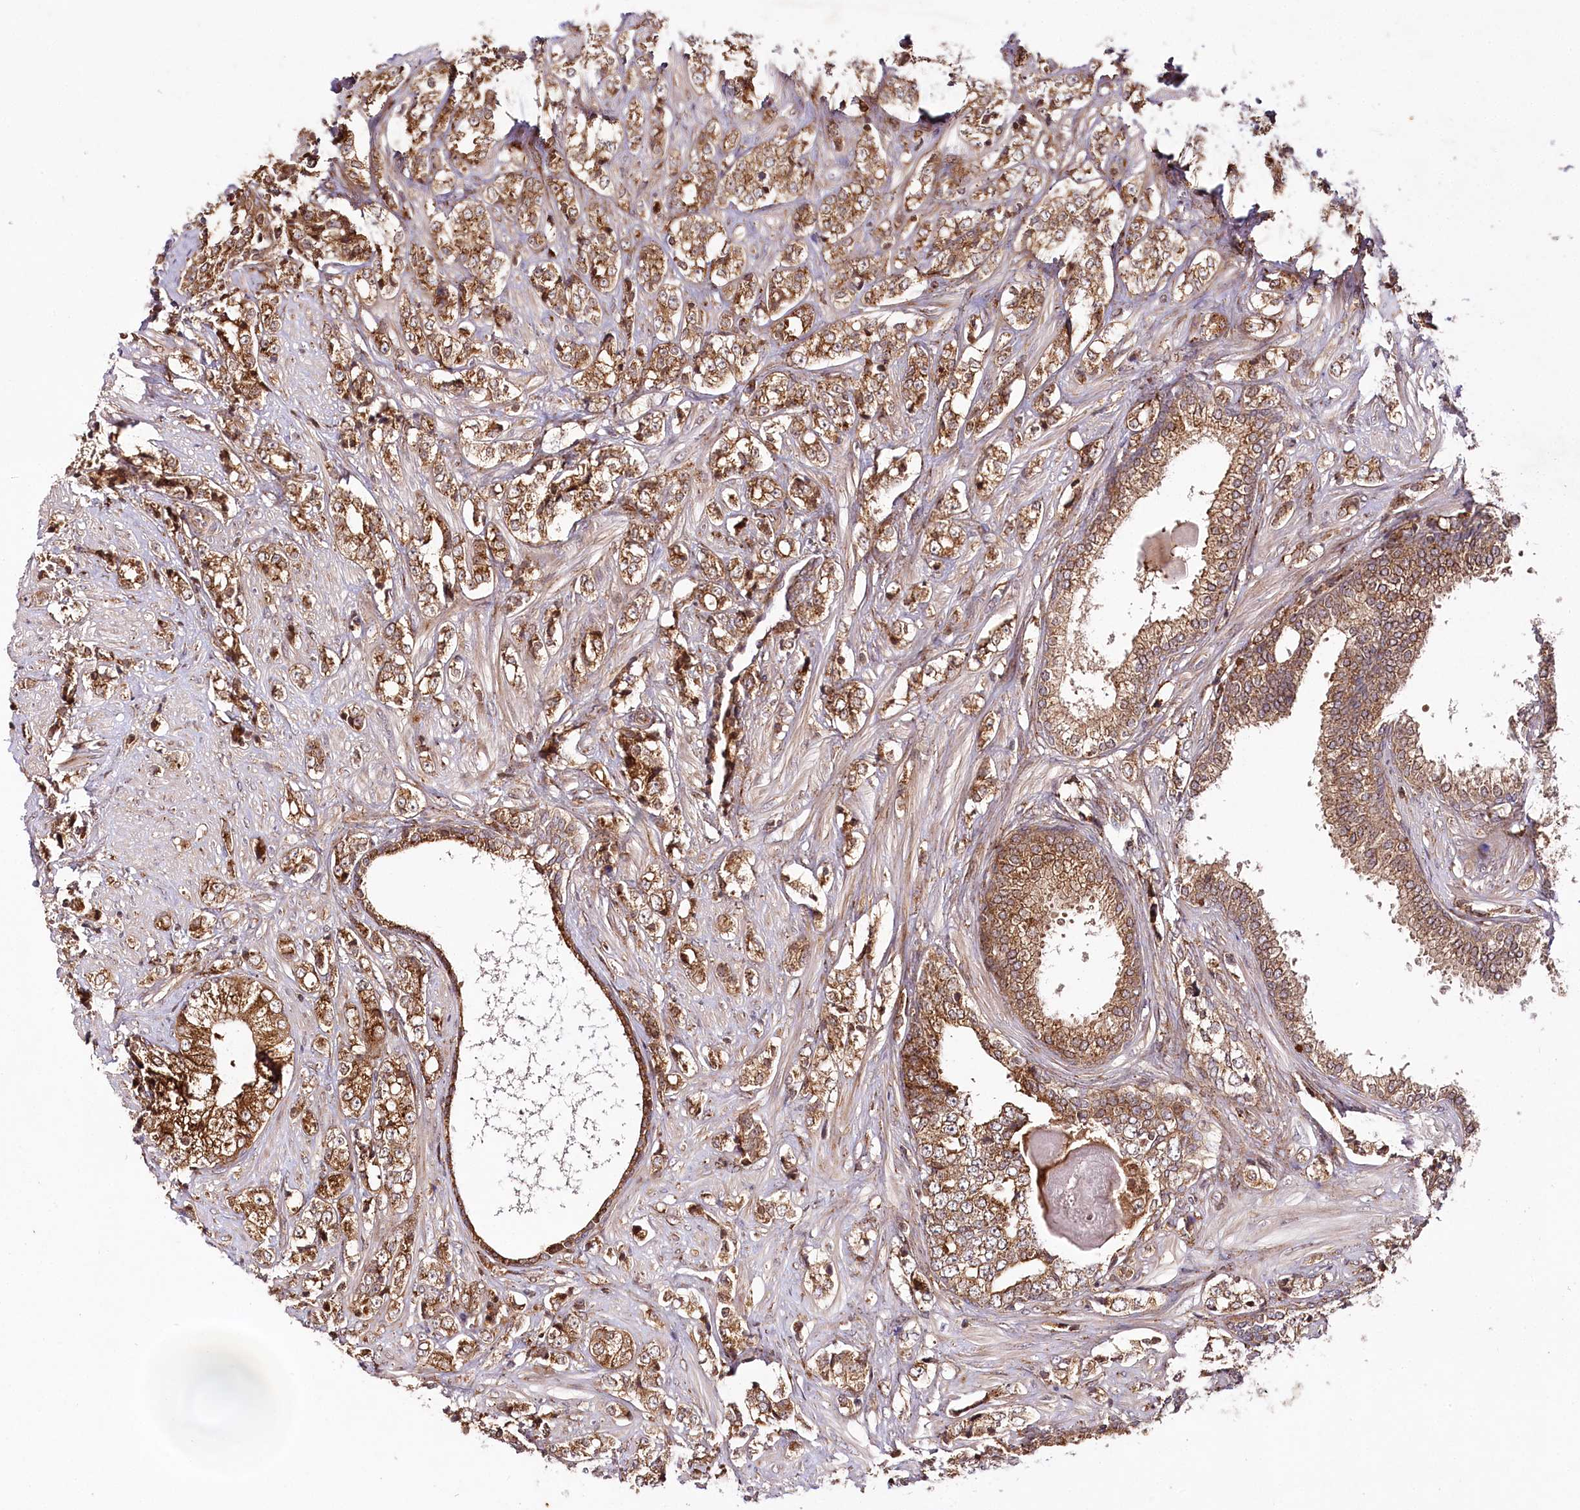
{"staining": {"intensity": "moderate", "quantity": ">75%", "location": "cytoplasmic/membranous"}, "tissue": "prostate cancer", "cell_type": "Tumor cells", "image_type": "cancer", "snomed": [{"axis": "morphology", "description": "Adenocarcinoma, High grade"}, {"axis": "topography", "description": "Prostate"}], "caption": "Human high-grade adenocarcinoma (prostate) stained with a brown dye exhibits moderate cytoplasmic/membranous positive staining in approximately >75% of tumor cells.", "gene": "COPG1", "patient": {"sex": "male", "age": 69}}